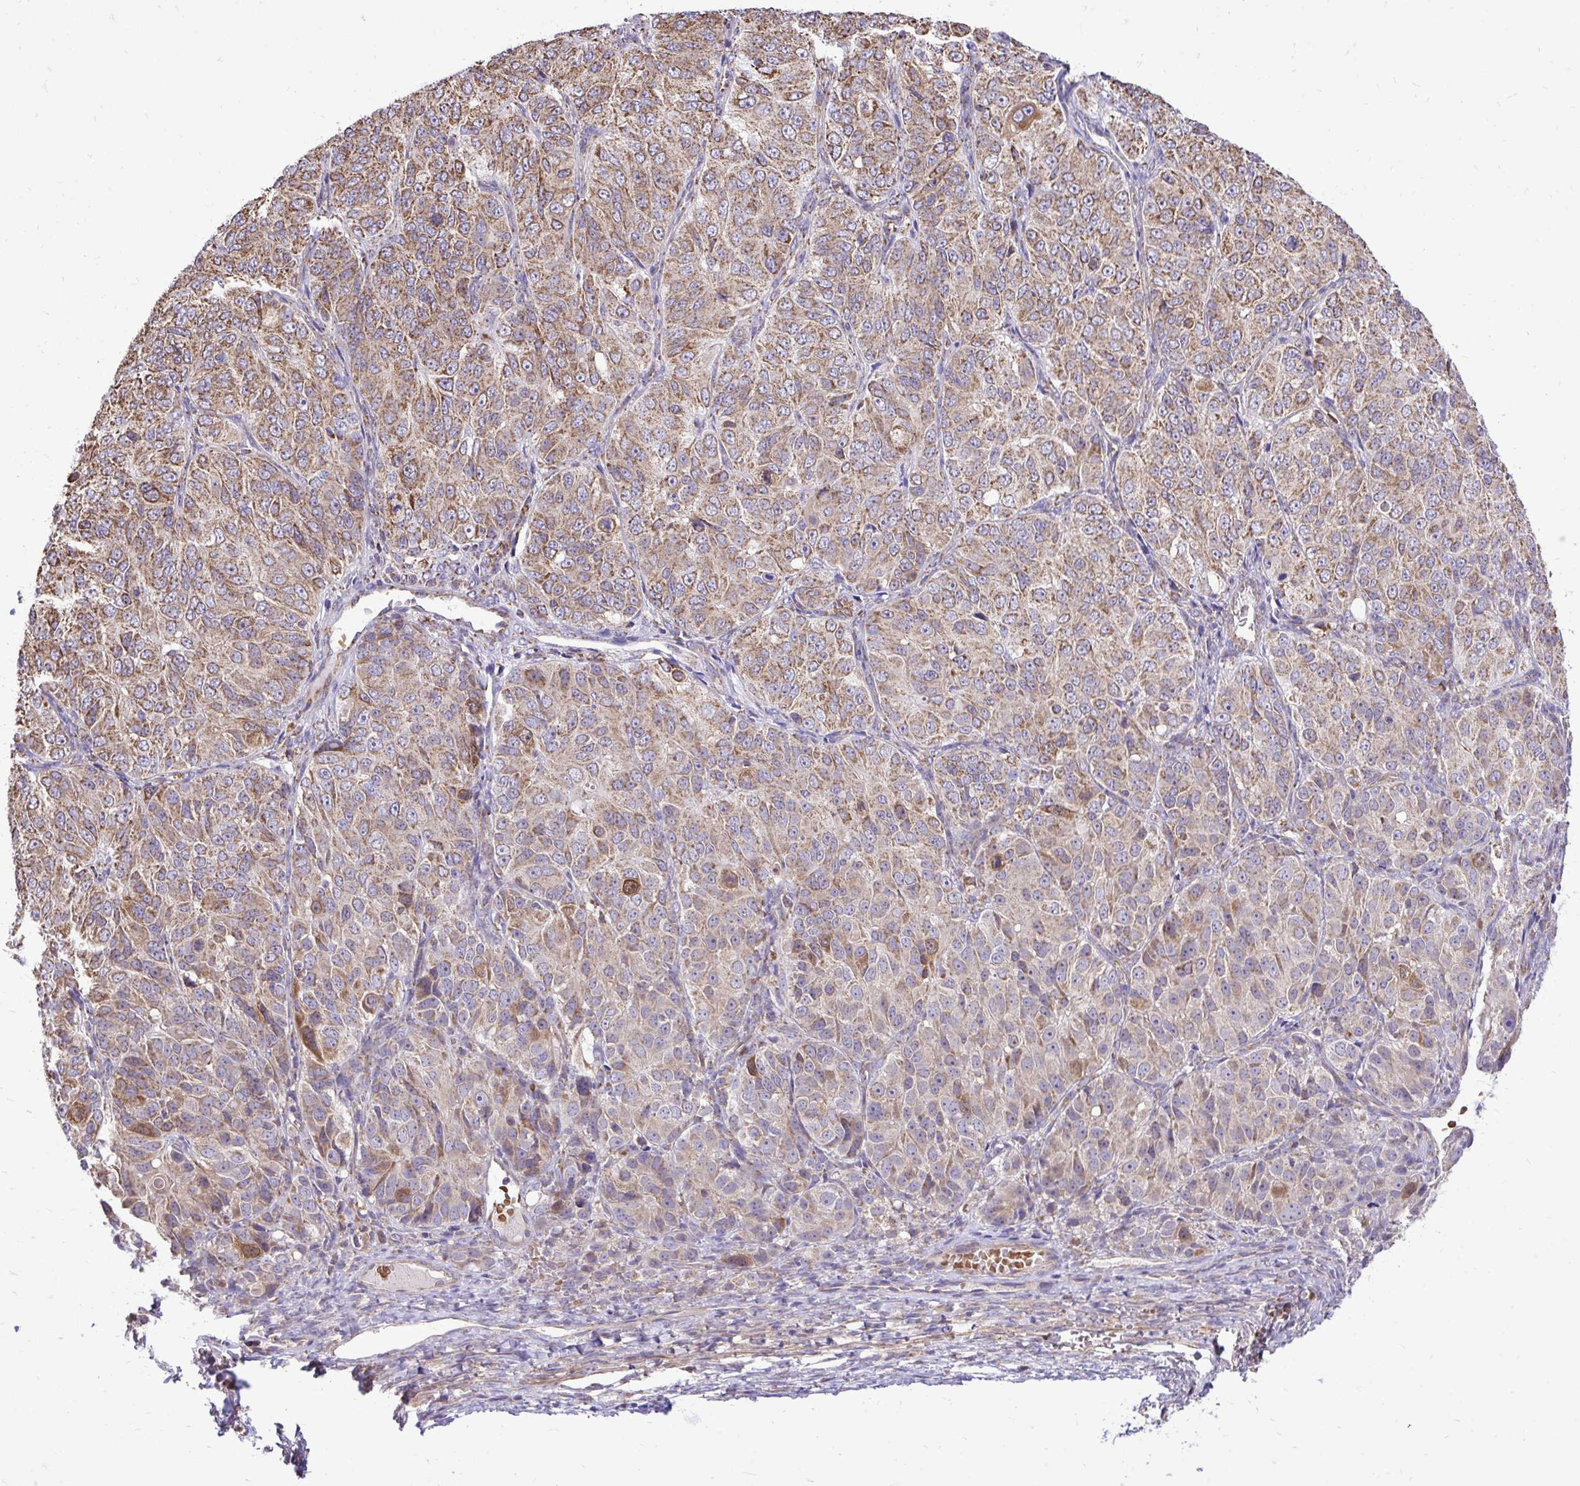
{"staining": {"intensity": "moderate", "quantity": ">75%", "location": "cytoplasmic/membranous"}, "tissue": "ovarian cancer", "cell_type": "Tumor cells", "image_type": "cancer", "snomed": [{"axis": "morphology", "description": "Carcinoma, endometroid"}, {"axis": "topography", "description": "Ovary"}], "caption": "Endometroid carcinoma (ovarian) was stained to show a protein in brown. There is medium levels of moderate cytoplasmic/membranous expression in about >75% of tumor cells.", "gene": "UBE2C", "patient": {"sex": "female", "age": 51}}